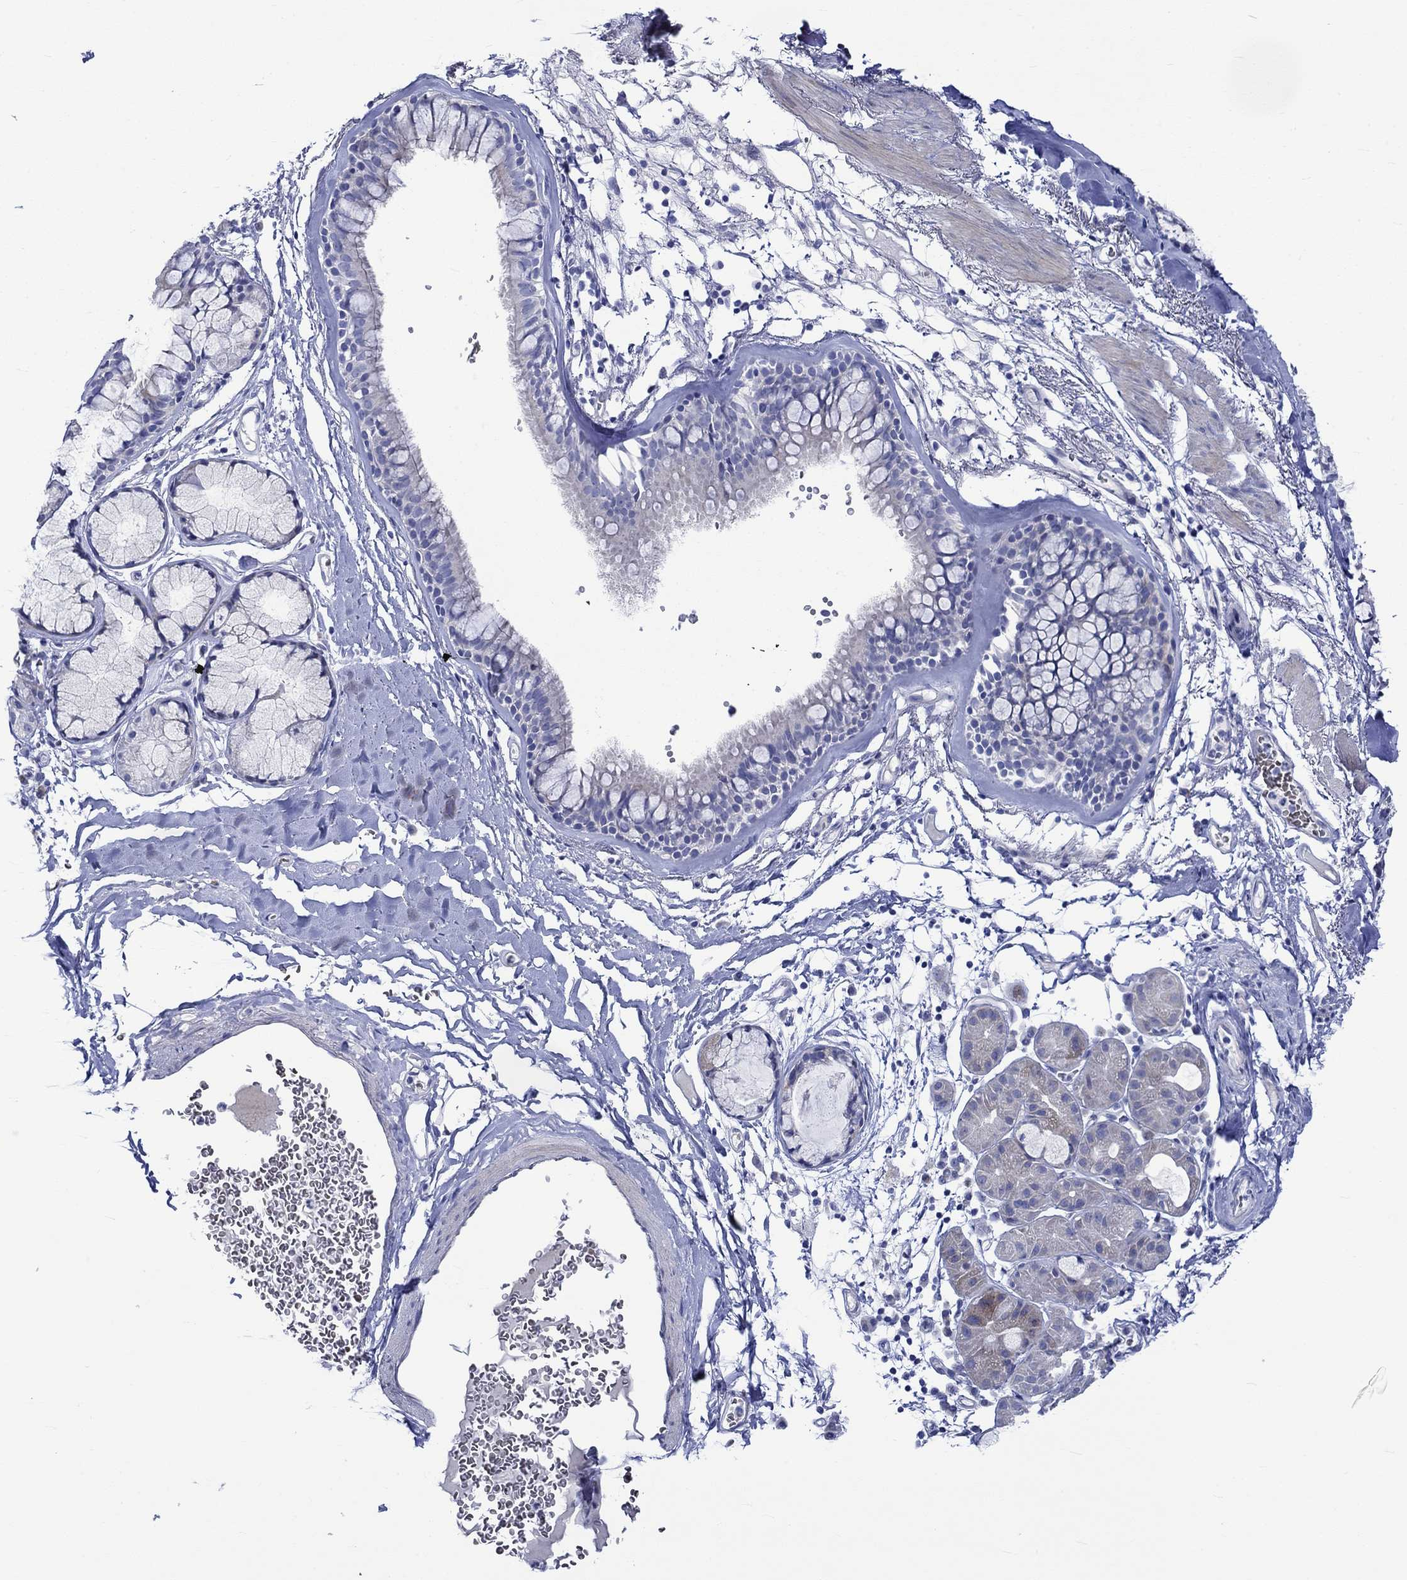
{"staining": {"intensity": "negative", "quantity": "none", "location": "none"}, "tissue": "bronchus", "cell_type": "Respiratory epithelial cells", "image_type": "normal", "snomed": [{"axis": "morphology", "description": "Normal tissue, NOS"}, {"axis": "morphology", "description": "Squamous cell carcinoma, NOS"}, {"axis": "topography", "description": "Cartilage tissue"}, {"axis": "topography", "description": "Bronchus"}], "caption": "Immunohistochemistry (IHC) histopathology image of benign bronchus: human bronchus stained with DAB (3,3'-diaminobenzidine) displays no significant protein positivity in respiratory epithelial cells.", "gene": "NRIP3", "patient": {"sex": "male", "age": 72}}